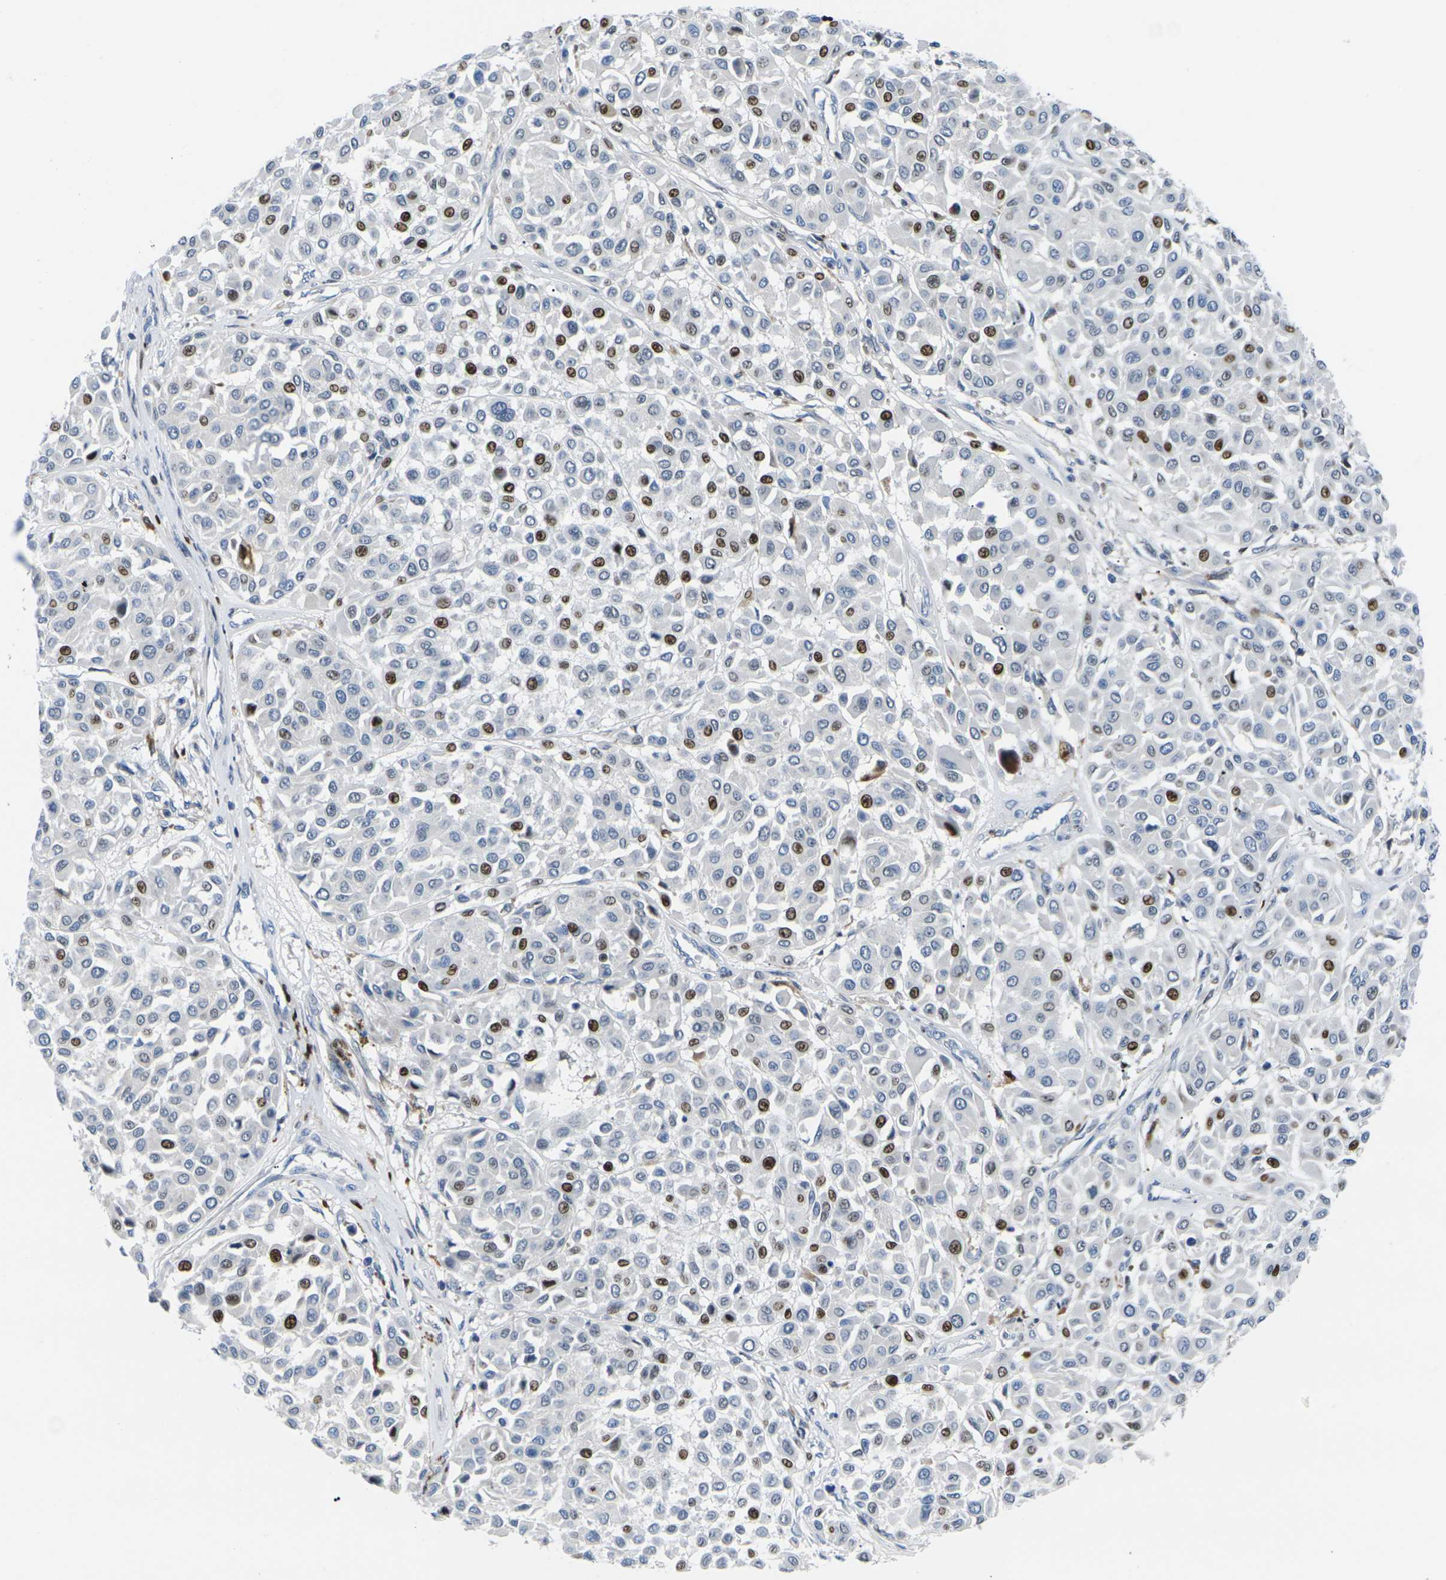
{"staining": {"intensity": "strong", "quantity": "25%-75%", "location": "nuclear"}, "tissue": "melanoma", "cell_type": "Tumor cells", "image_type": "cancer", "snomed": [{"axis": "morphology", "description": "Malignant melanoma, Metastatic site"}, {"axis": "topography", "description": "Soft tissue"}], "caption": "Melanoma stained for a protein displays strong nuclear positivity in tumor cells.", "gene": "RPS6KA3", "patient": {"sex": "male", "age": 41}}